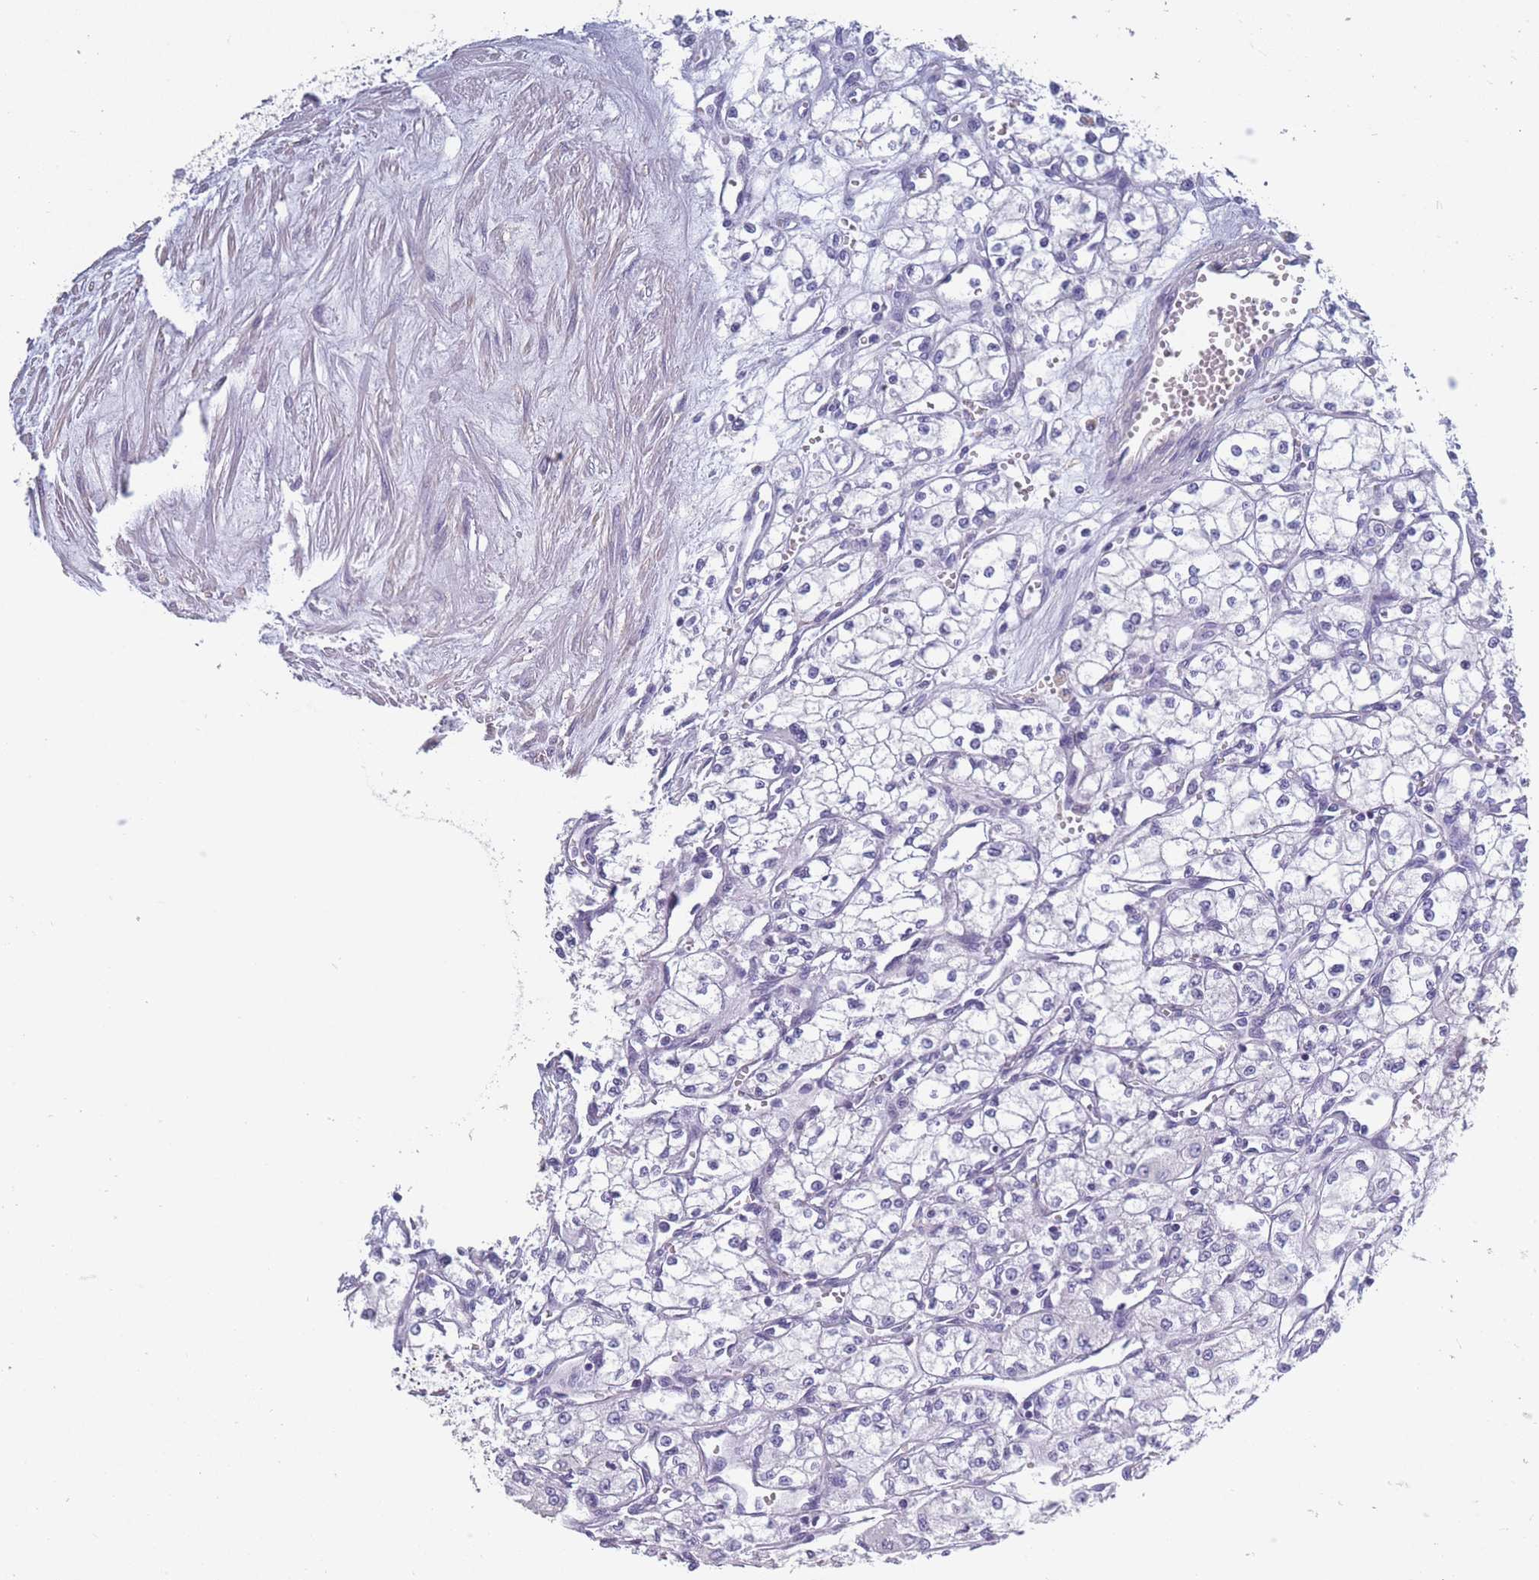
{"staining": {"intensity": "negative", "quantity": "none", "location": "none"}, "tissue": "renal cancer", "cell_type": "Tumor cells", "image_type": "cancer", "snomed": [{"axis": "morphology", "description": "Adenocarcinoma, NOS"}, {"axis": "topography", "description": "Kidney"}], "caption": "Protein analysis of renal adenocarcinoma exhibits no significant expression in tumor cells.", "gene": "OR4C5", "patient": {"sex": "male", "age": 59}}